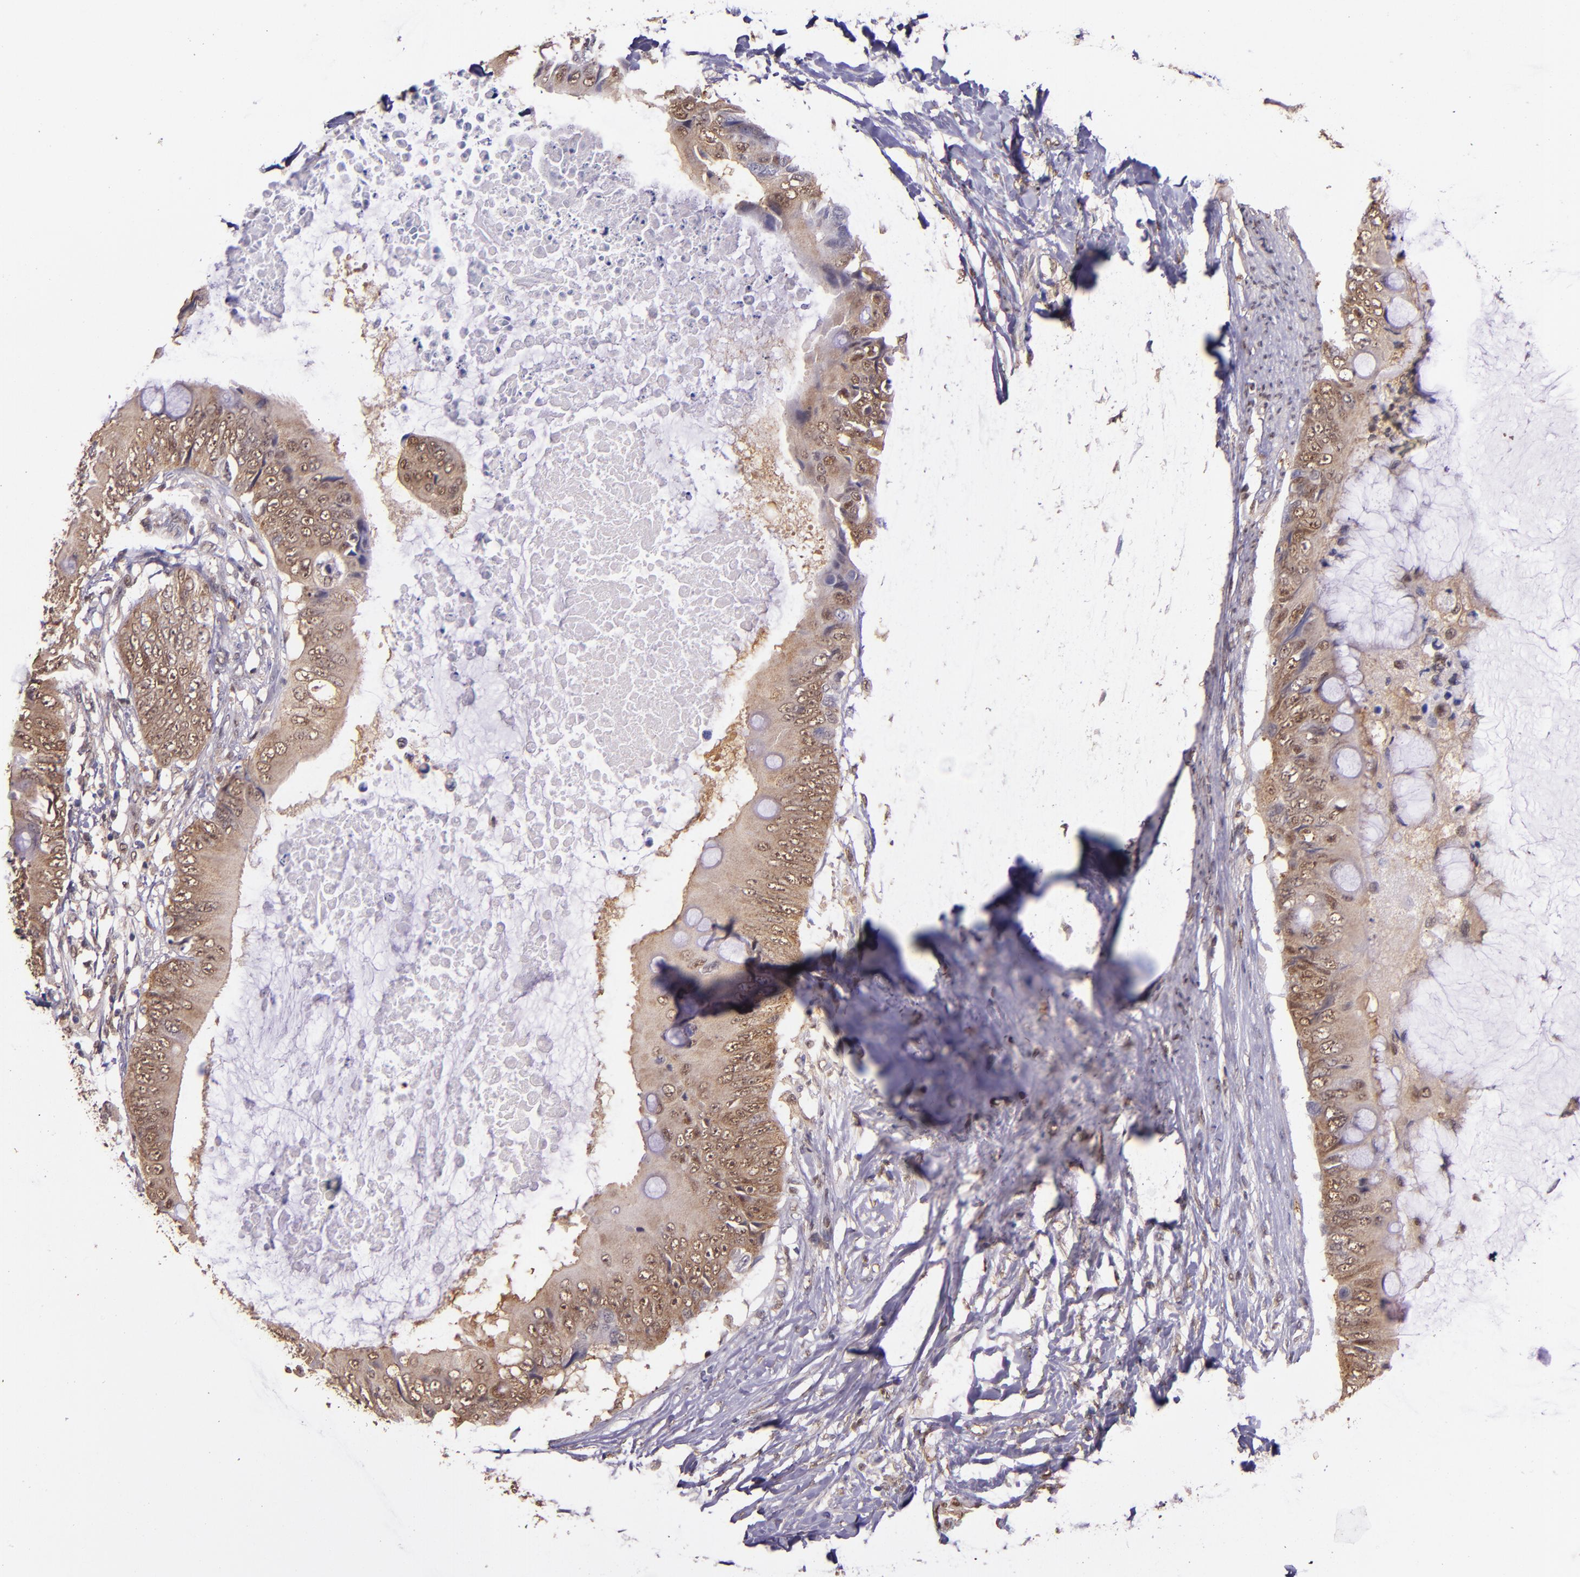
{"staining": {"intensity": "moderate", "quantity": ">75%", "location": "cytoplasmic/membranous"}, "tissue": "colorectal cancer", "cell_type": "Tumor cells", "image_type": "cancer", "snomed": [{"axis": "morphology", "description": "Normal tissue, NOS"}, {"axis": "morphology", "description": "Adenocarcinoma, NOS"}, {"axis": "topography", "description": "Rectum"}, {"axis": "topography", "description": "Peripheral nerve tissue"}], "caption": "Colorectal adenocarcinoma stained with immunohistochemistry shows moderate cytoplasmic/membranous expression in about >75% of tumor cells.", "gene": "STAT6", "patient": {"sex": "female", "age": 77}}